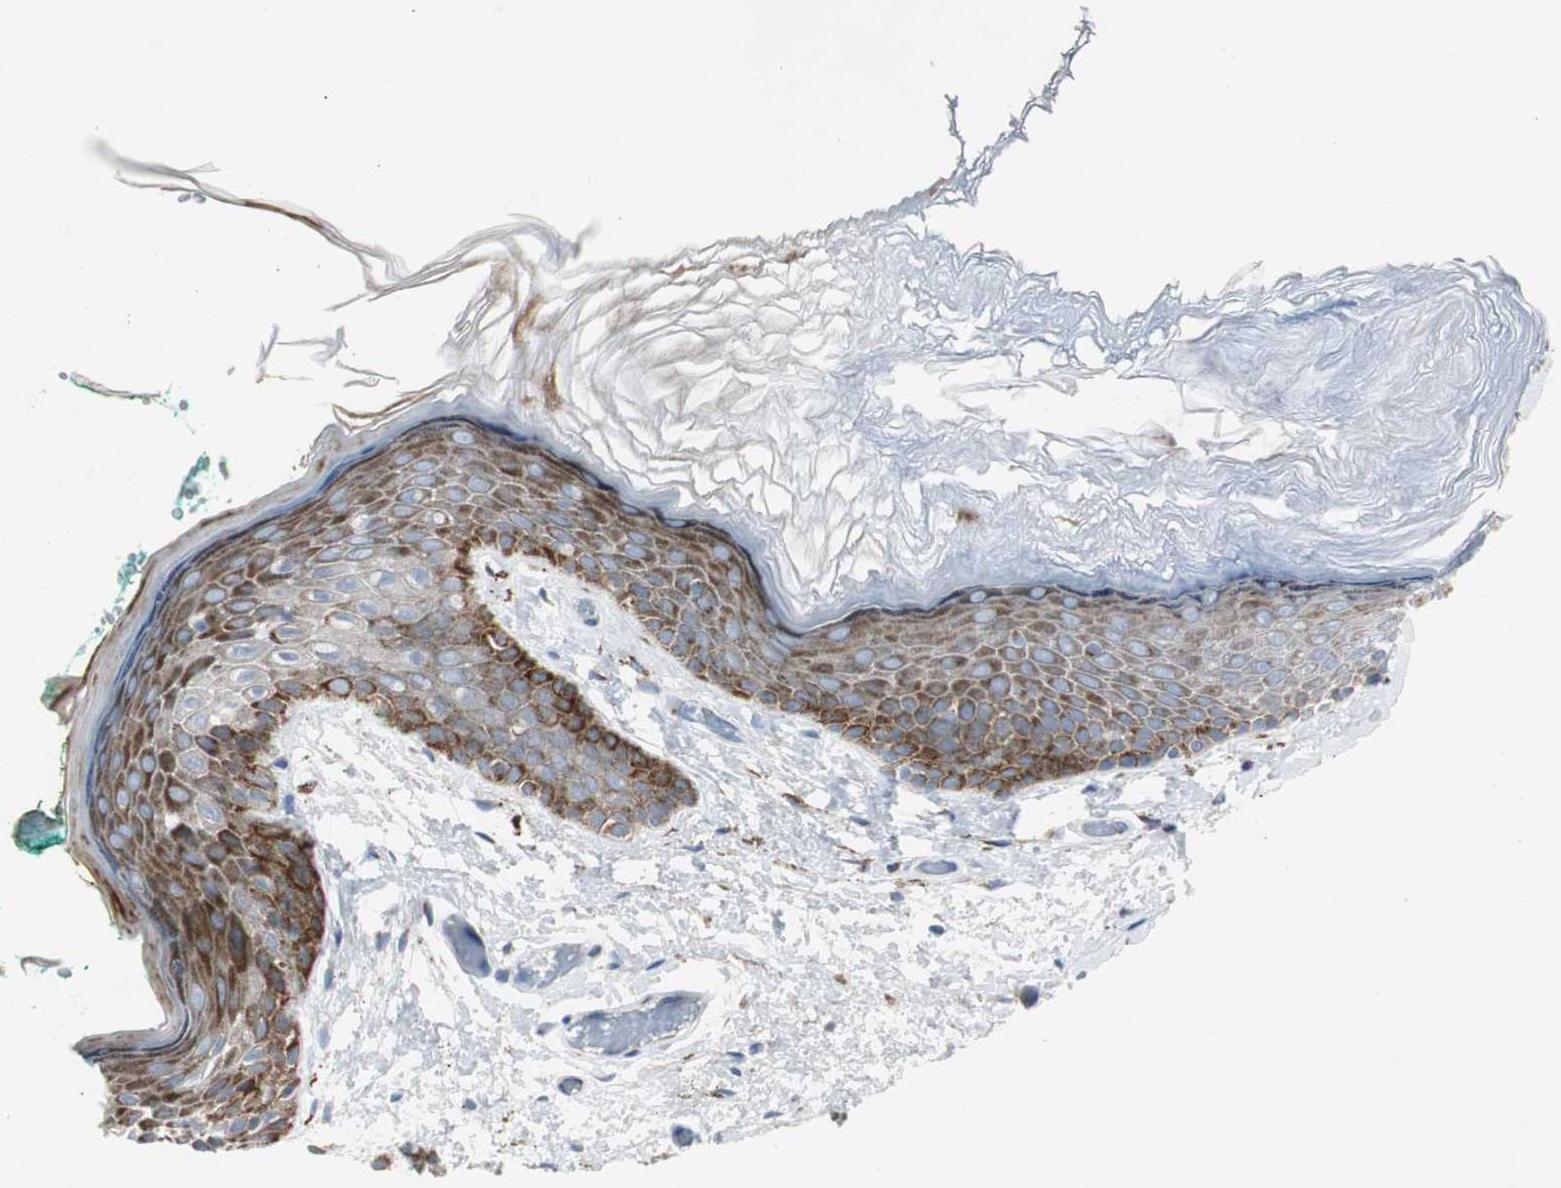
{"staining": {"intensity": "strong", "quantity": "25%-75%", "location": "cytoplasmic/membranous"}, "tissue": "skin", "cell_type": "Epidermal cells", "image_type": "normal", "snomed": [{"axis": "morphology", "description": "Normal tissue, NOS"}, {"axis": "topography", "description": "Anal"}], "caption": "IHC (DAB) staining of unremarkable human skin reveals strong cytoplasmic/membranous protein staining in about 25%-75% of epidermal cells.", "gene": "BBC3", "patient": {"sex": "male", "age": 74}}